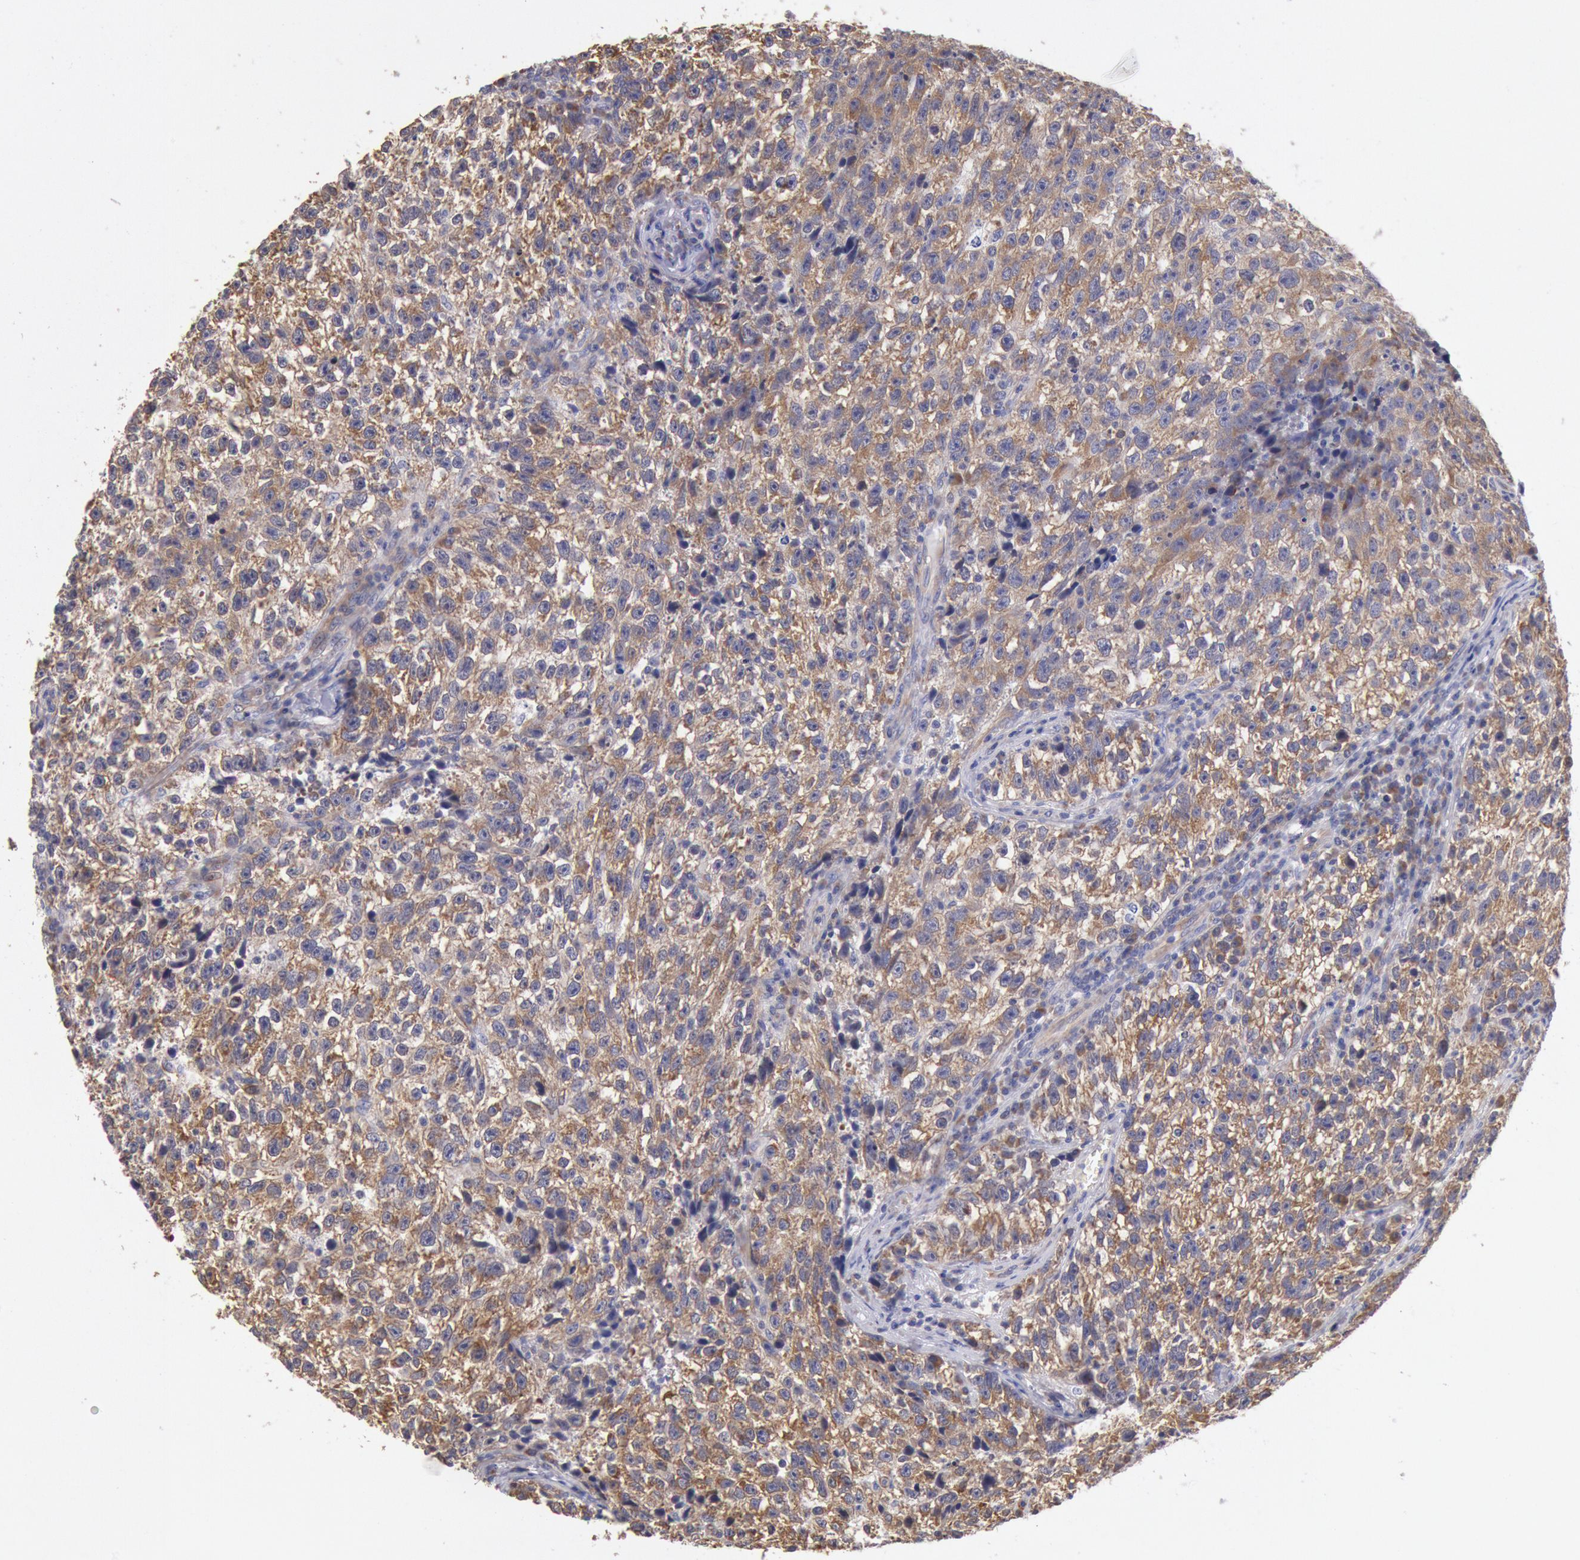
{"staining": {"intensity": "moderate", "quantity": ">75%", "location": "cytoplasmic/membranous"}, "tissue": "testis cancer", "cell_type": "Tumor cells", "image_type": "cancer", "snomed": [{"axis": "morphology", "description": "Seminoma, NOS"}, {"axis": "topography", "description": "Testis"}], "caption": "A high-resolution photomicrograph shows IHC staining of seminoma (testis), which displays moderate cytoplasmic/membranous expression in approximately >75% of tumor cells.", "gene": "DRG1", "patient": {"sex": "male", "age": 38}}